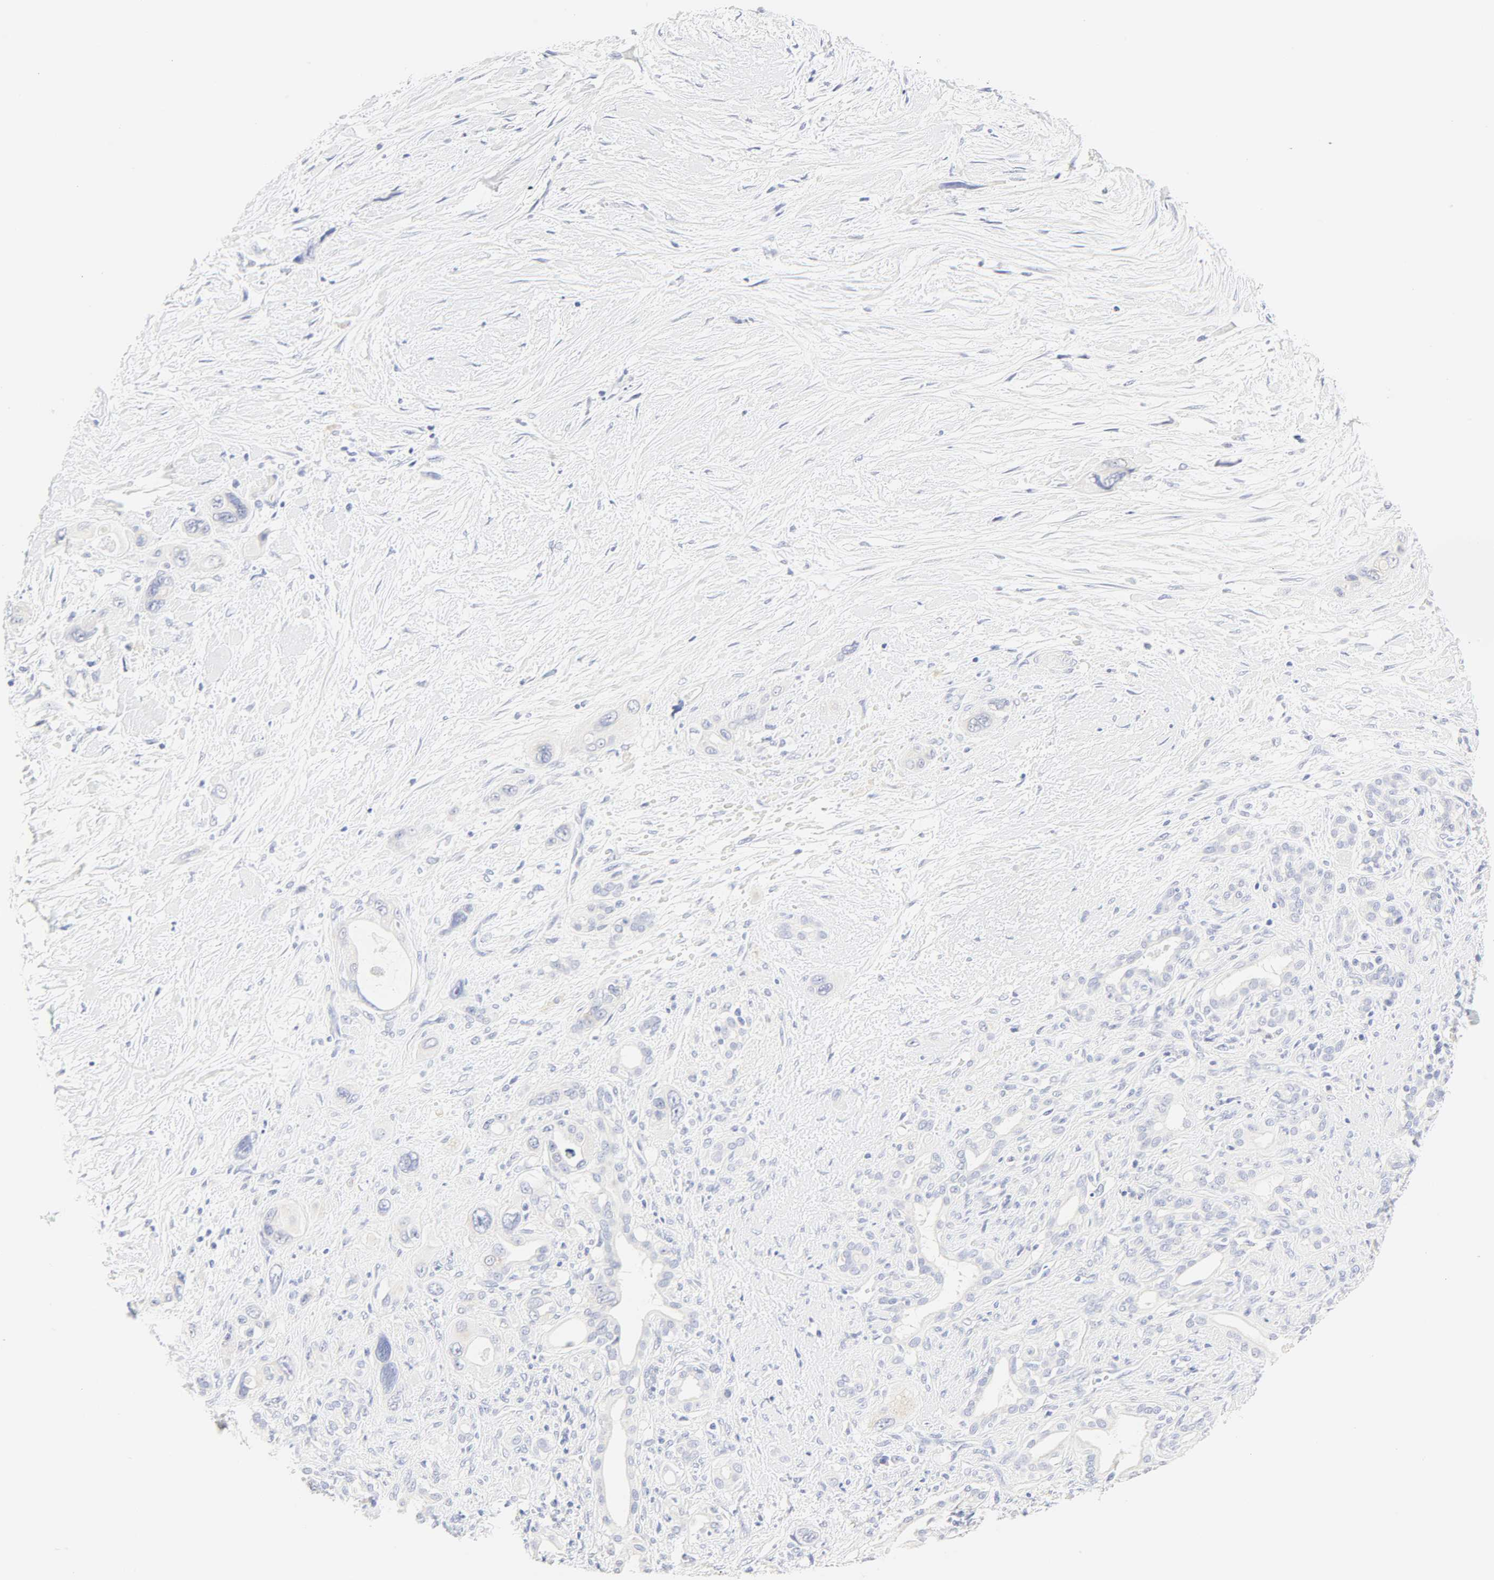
{"staining": {"intensity": "negative", "quantity": "none", "location": "none"}, "tissue": "pancreatic cancer", "cell_type": "Tumor cells", "image_type": "cancer", "snomed": [{"axis": "morphology", "description": "Adenocarcinoma, NOS"}, {"axis": "topography", "description": "Pancreas"}], "caption": "A micrograph of human pancreatic cancer (adenocarcinoma) is negative for staining in tumor cells. (DAB (3,3'-diaminobenzidine) IHC, high magnification).", "gene": "SLCO1B3", "patient": {"sex": "male", "age": 46}}